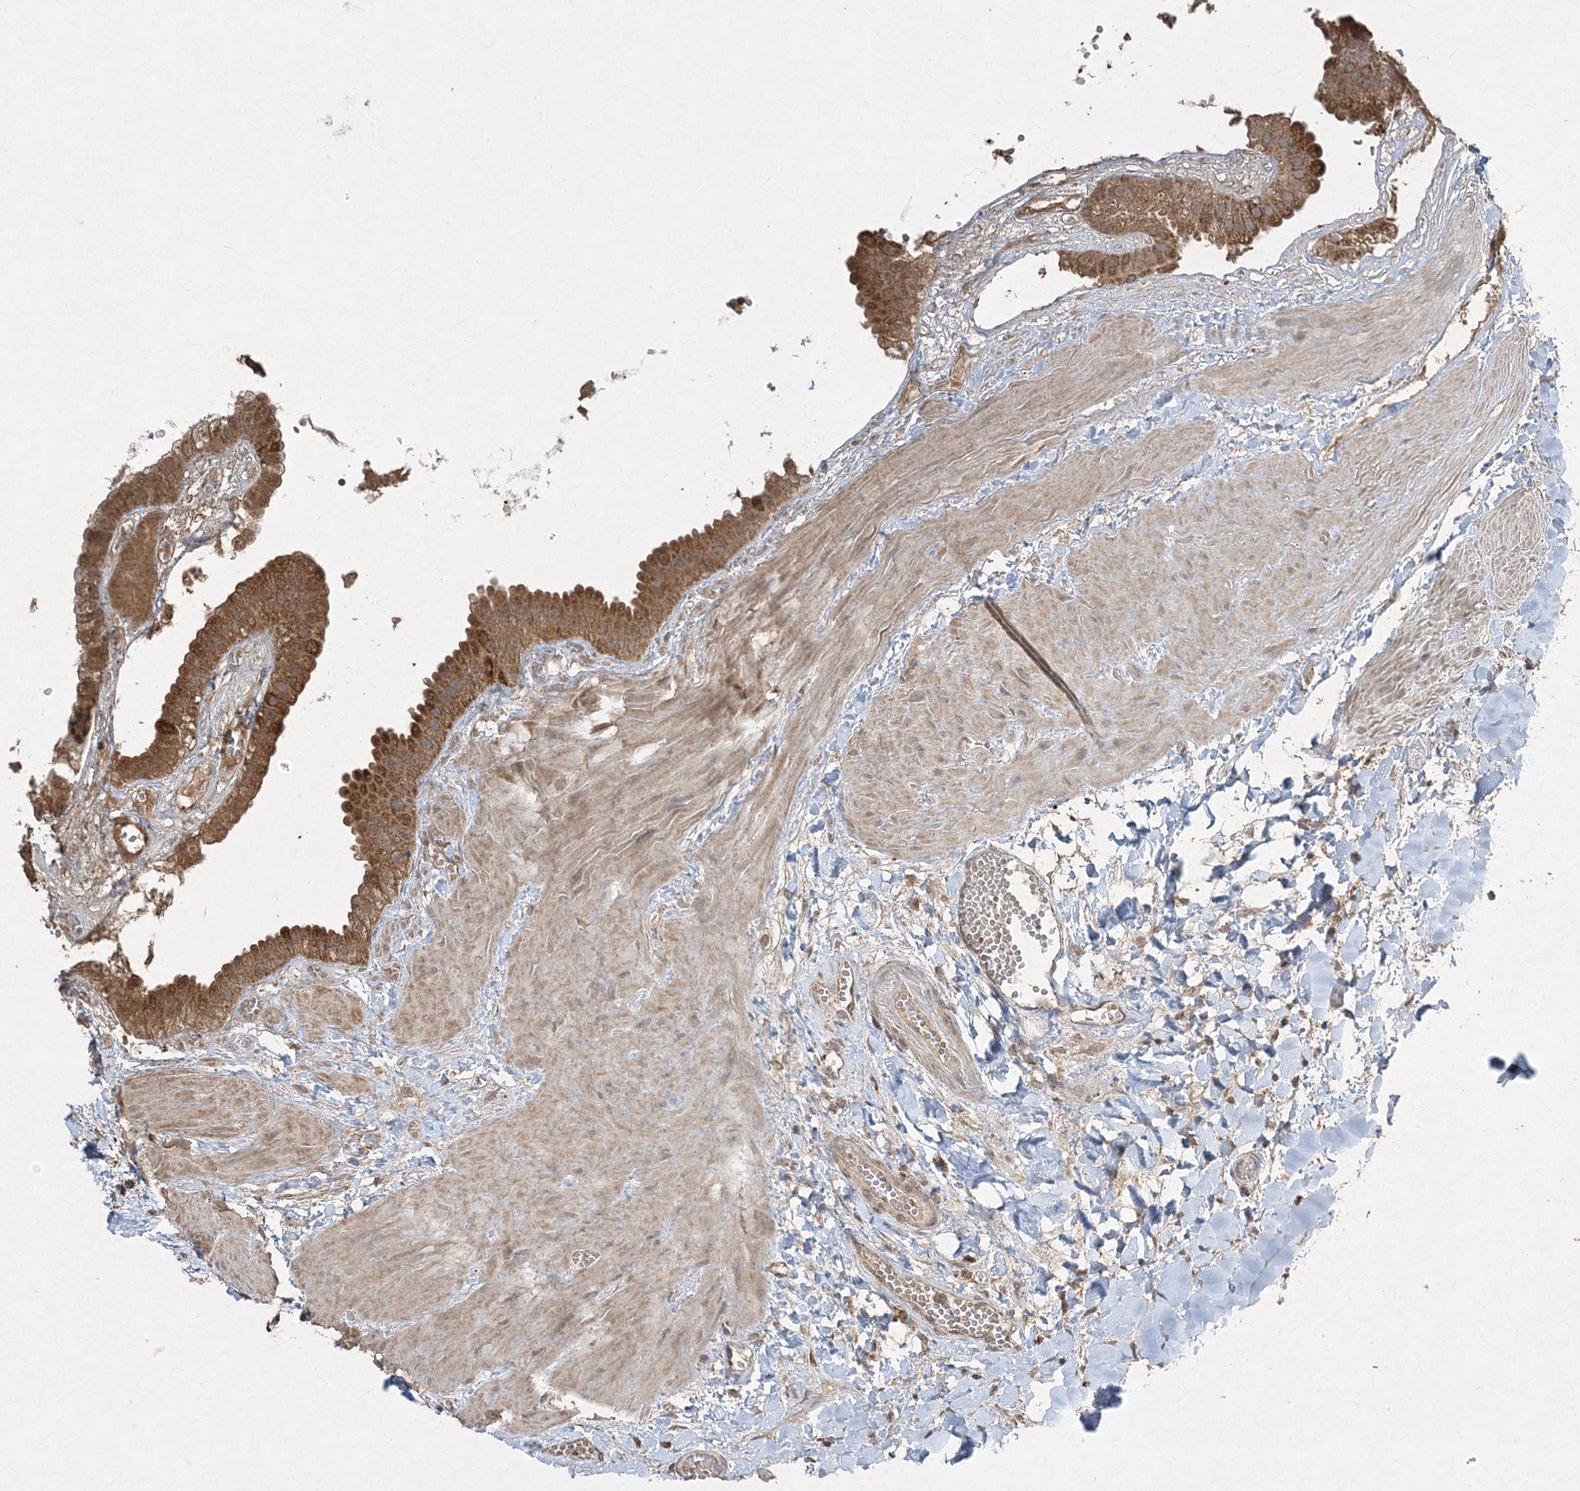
{"staining": {"intensity": "strong", "quantity": ">75%", "location": "cytoplasmic/membranous"}, "tissue": "gallbladder", "cell_type": "Glandular cells", "image_type": "normal", "snomed": [{"axis": "morphology", "description": "Normal tissue, NOS"}, {"axis": "topography", "description": "Gallbladder"}], "caption": "DAB (3,3'-diaminobenzidine) immunohistochemical staining of benign human gallbladder reveals strong cytoplasmic/membranous protein expression in about >75% of glandular cells.", "gene": "GRSF1", "patient": {"sex": "male", "age": 55}}